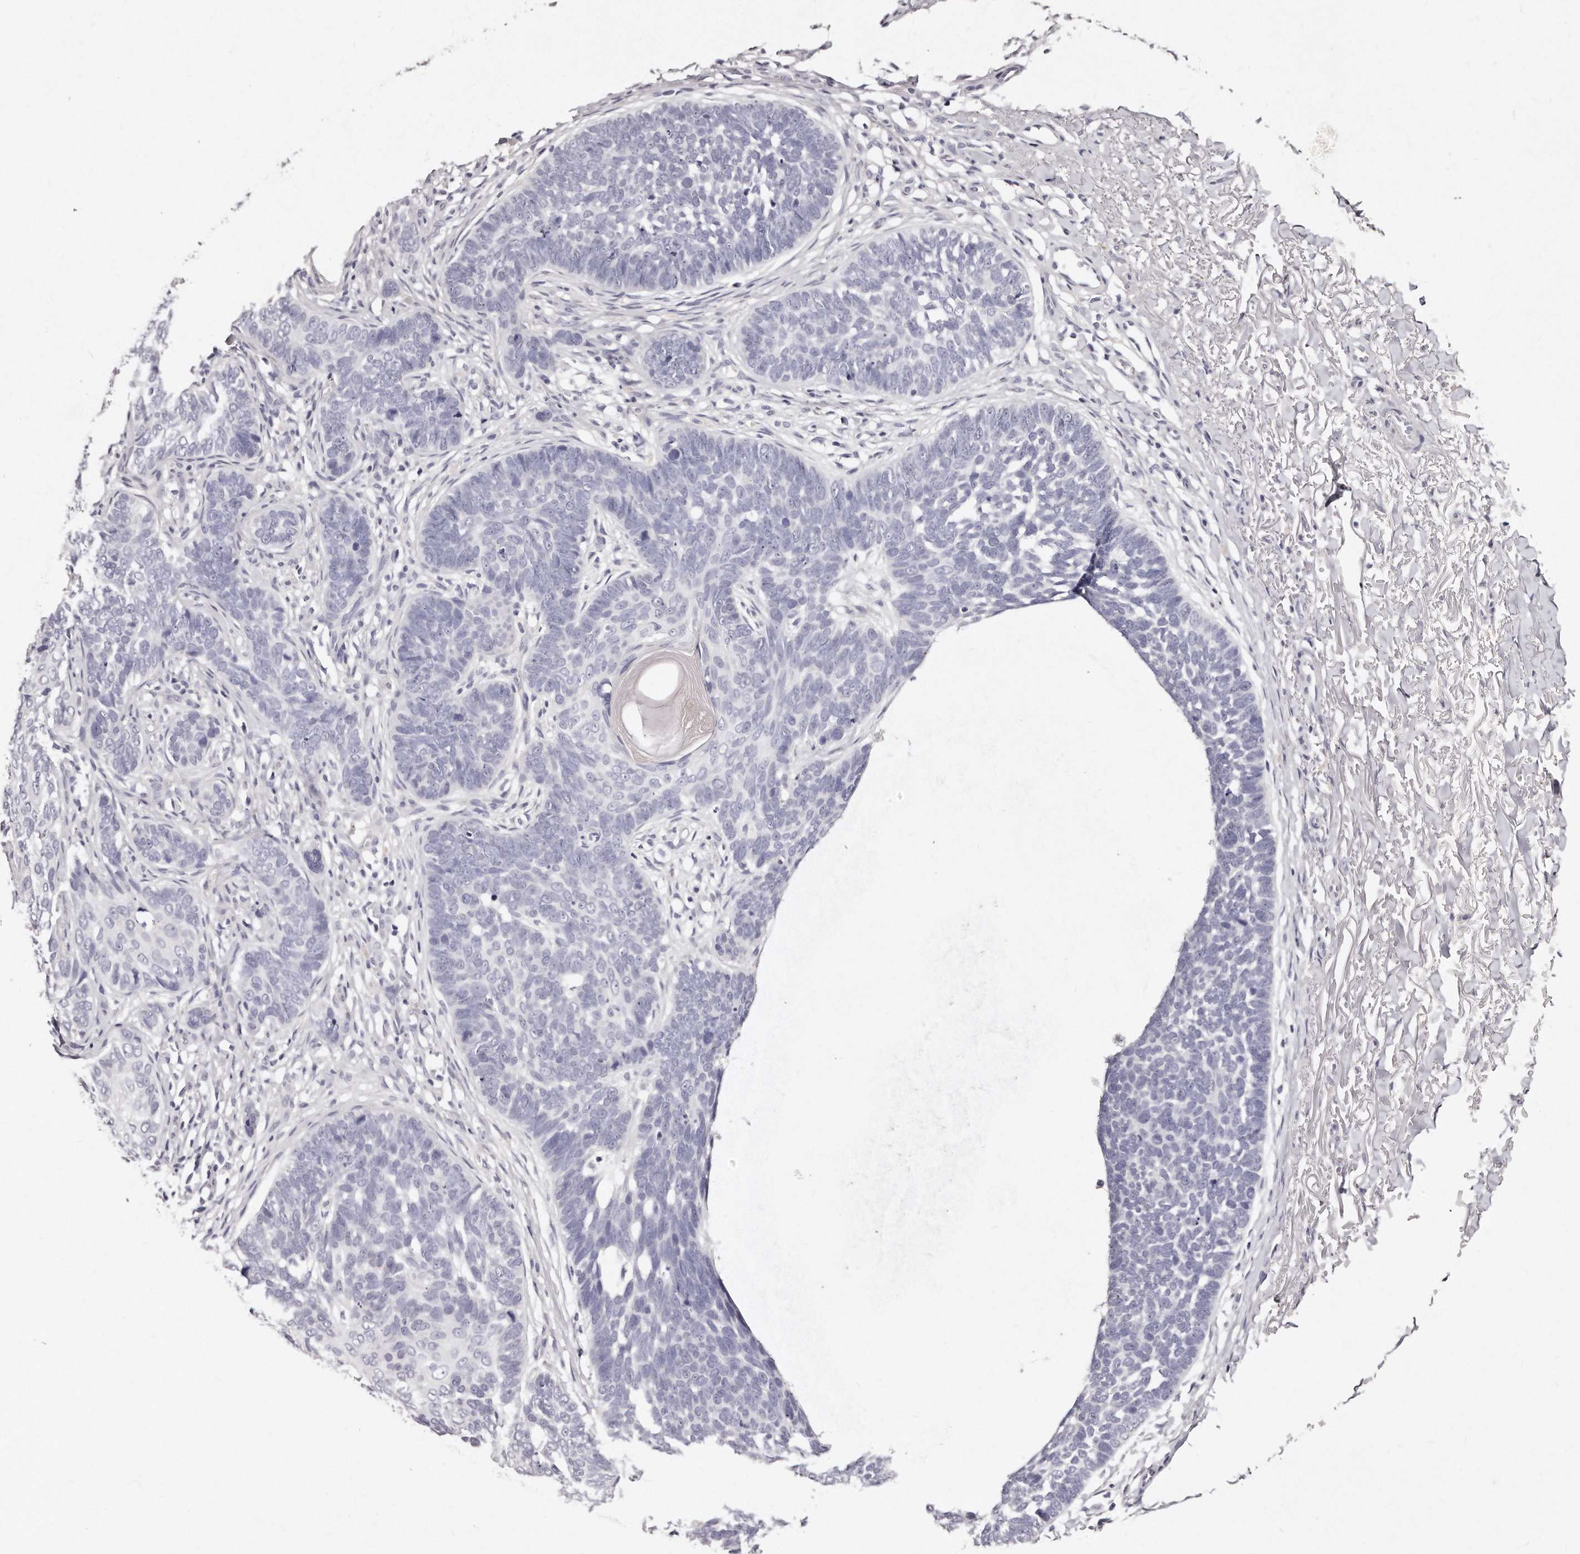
{"staining": {"intensity": "negative", "quantity": "none", "location": "none"}, "tissue": "skin cancer", "cell_type": "Tumor cells", "image_type": "cancer", "snomed": [{"axis": "morphology", "description": "Normal tissue, NOS"}, {"axis": "morphology", "description": "Basal cell carcinoma"}, {"axis": "topography", "description": "Skin"}], "caption": "The histopathology image displays no staining of tumor cells in skin cancer (basal cell carcinoma).", "gene": "GDA", "patient": {"sex": "male", "age": 77}}